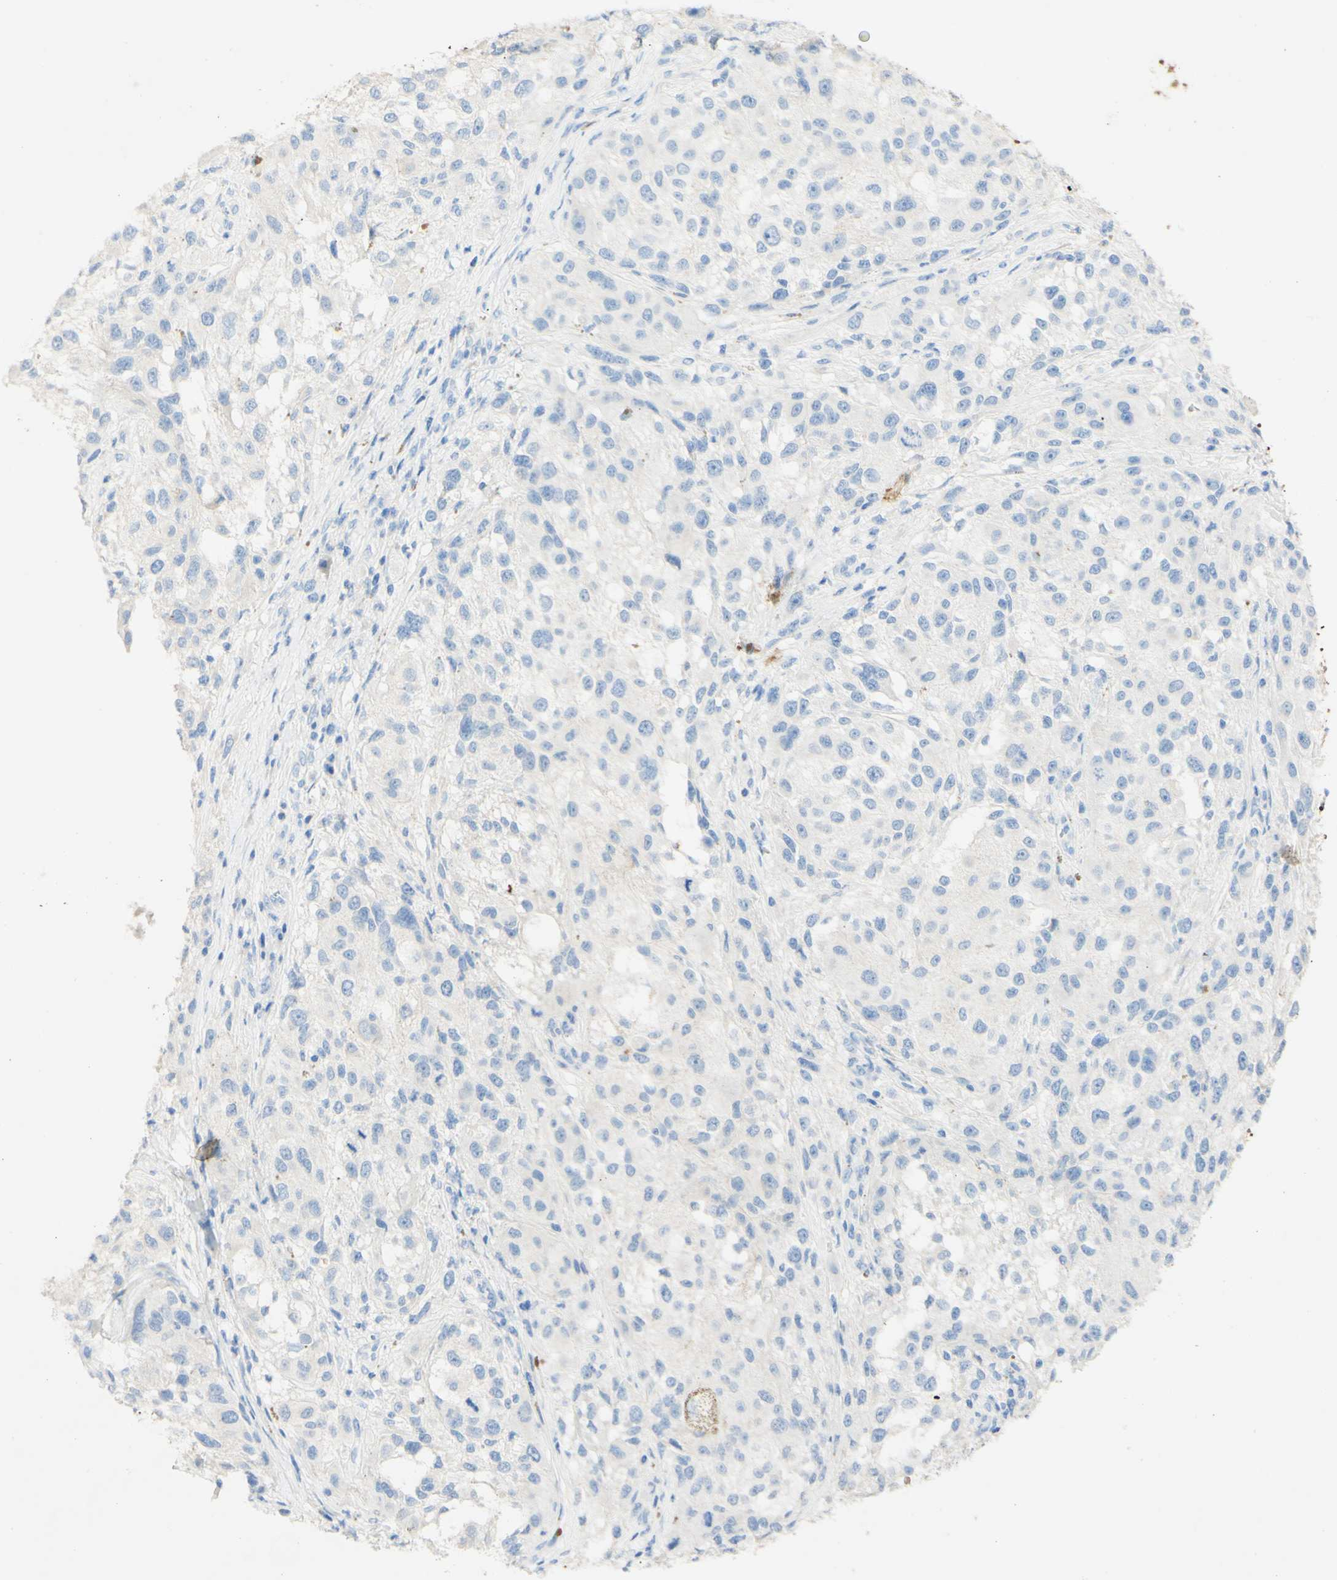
{"staining": {"intensity": "negative", "quantity": "none", "location": "none"}, "tissue": "melanoma", "cell_type": "Tumor cells", "image_type": "cancer", "snomed": [{"axis": "morphology", "description": "Necrosis, NOS"}, {"axis": "morphology", "description": "Malignant melanoma, NOS"}, {"axis": "topography", "description": "Skin"}], "caption": "The image demonstrates no staining of tumor cells in malignant melanoma.", "gene": "PIGR", "patient": {"sex": "female", "age": 87}}